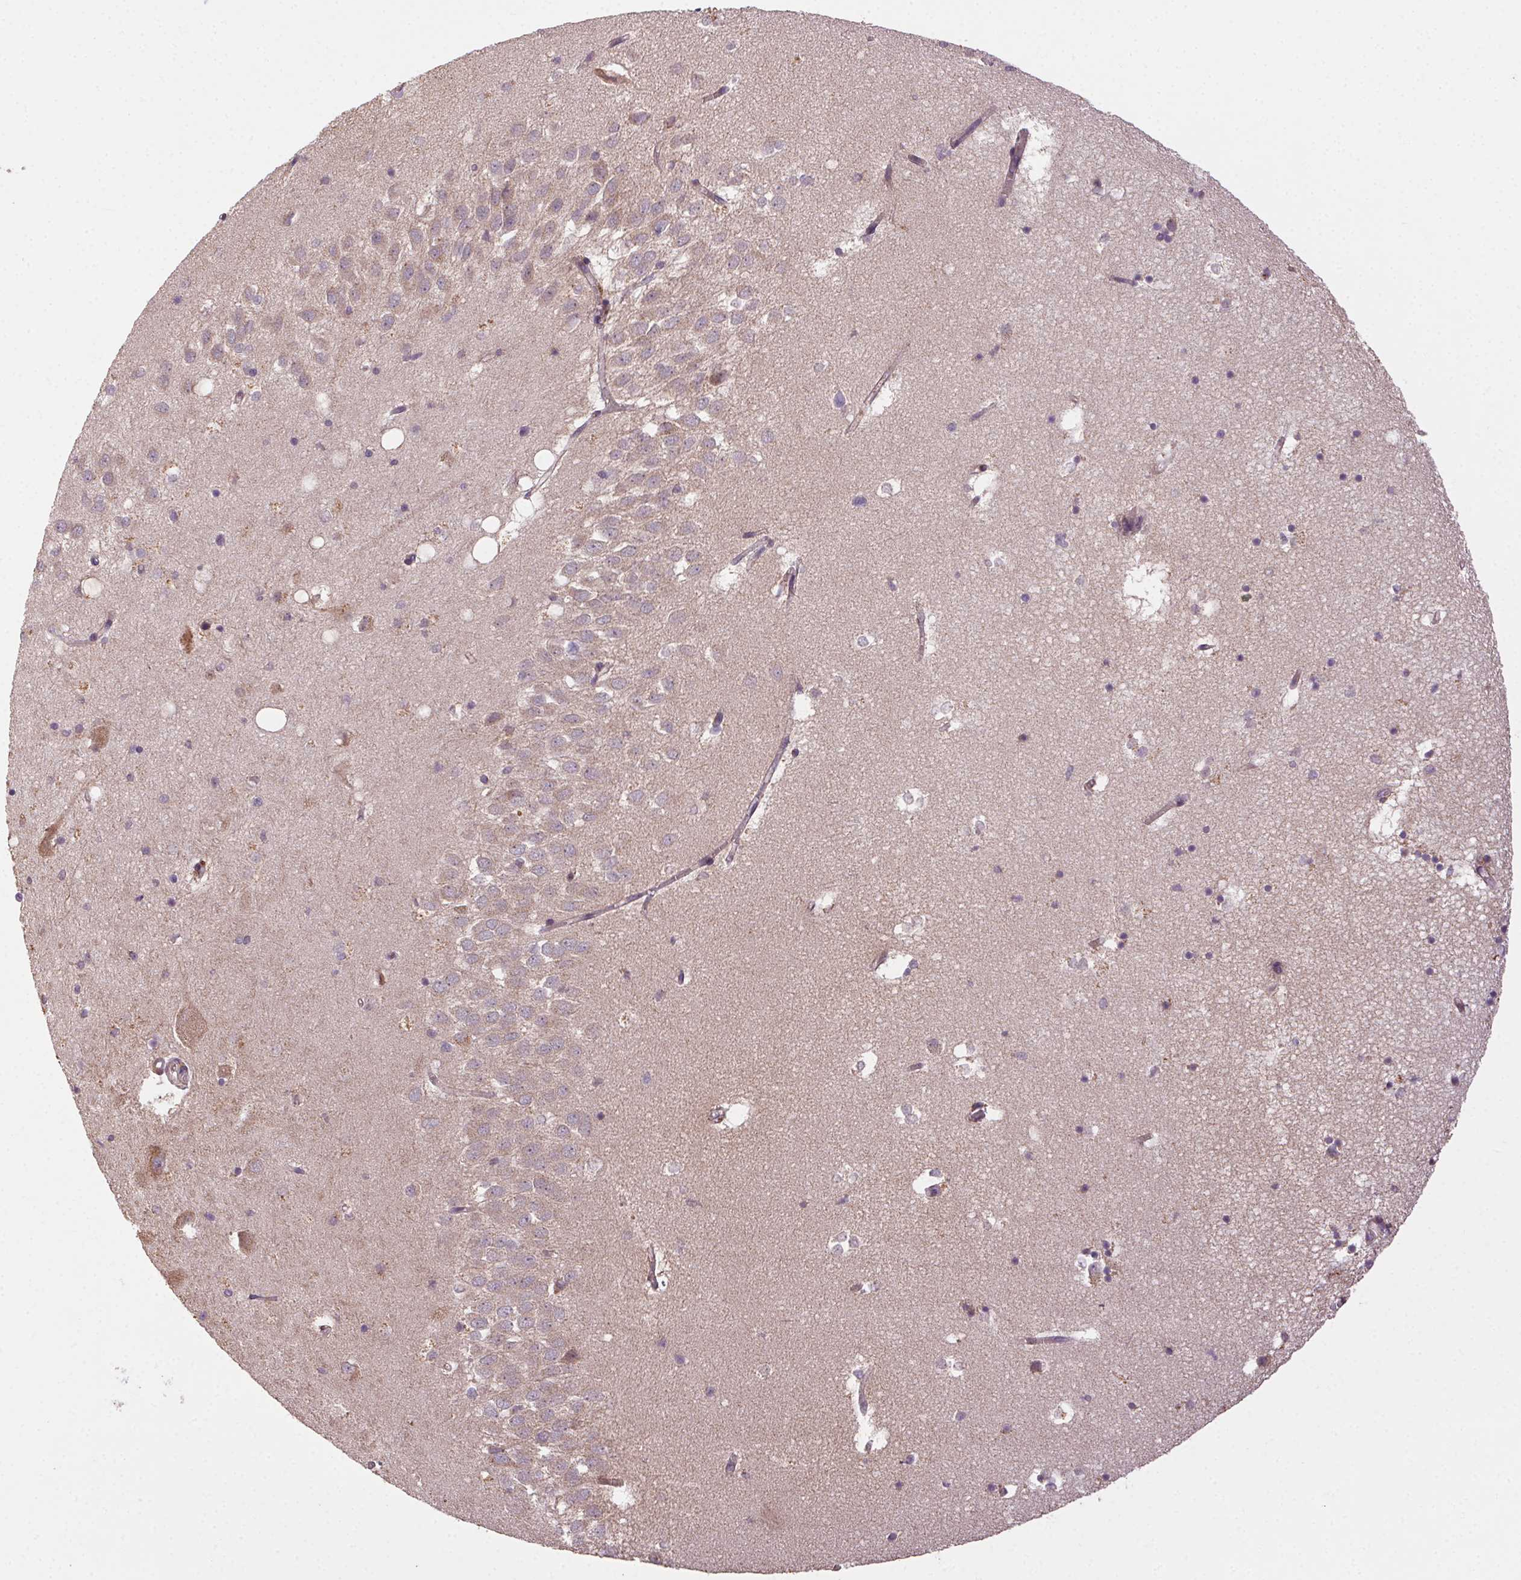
{"staining": {"intensity": "weak", "quantity": "<25%", "location": "cytoplasmic/membranous"}, "tissue": "hippocampus", "cell_type": "Glial cells", "image_type": "normal", "snomed": [{"axis": "morphology", "description": "Normal tissue, NOS"}, {"axis": "topography", "description": "Hippocampus"}], "caption": "Glial cells are negative for brown protein staining in unremarkable hippocampus. (Stains: DAB IHC with hematoxylin counter stain, Microscopy: brightfield microscopy at high magnification).", "gene": "FNBP1L", "patient": {"sex": "male", "age": 58}}